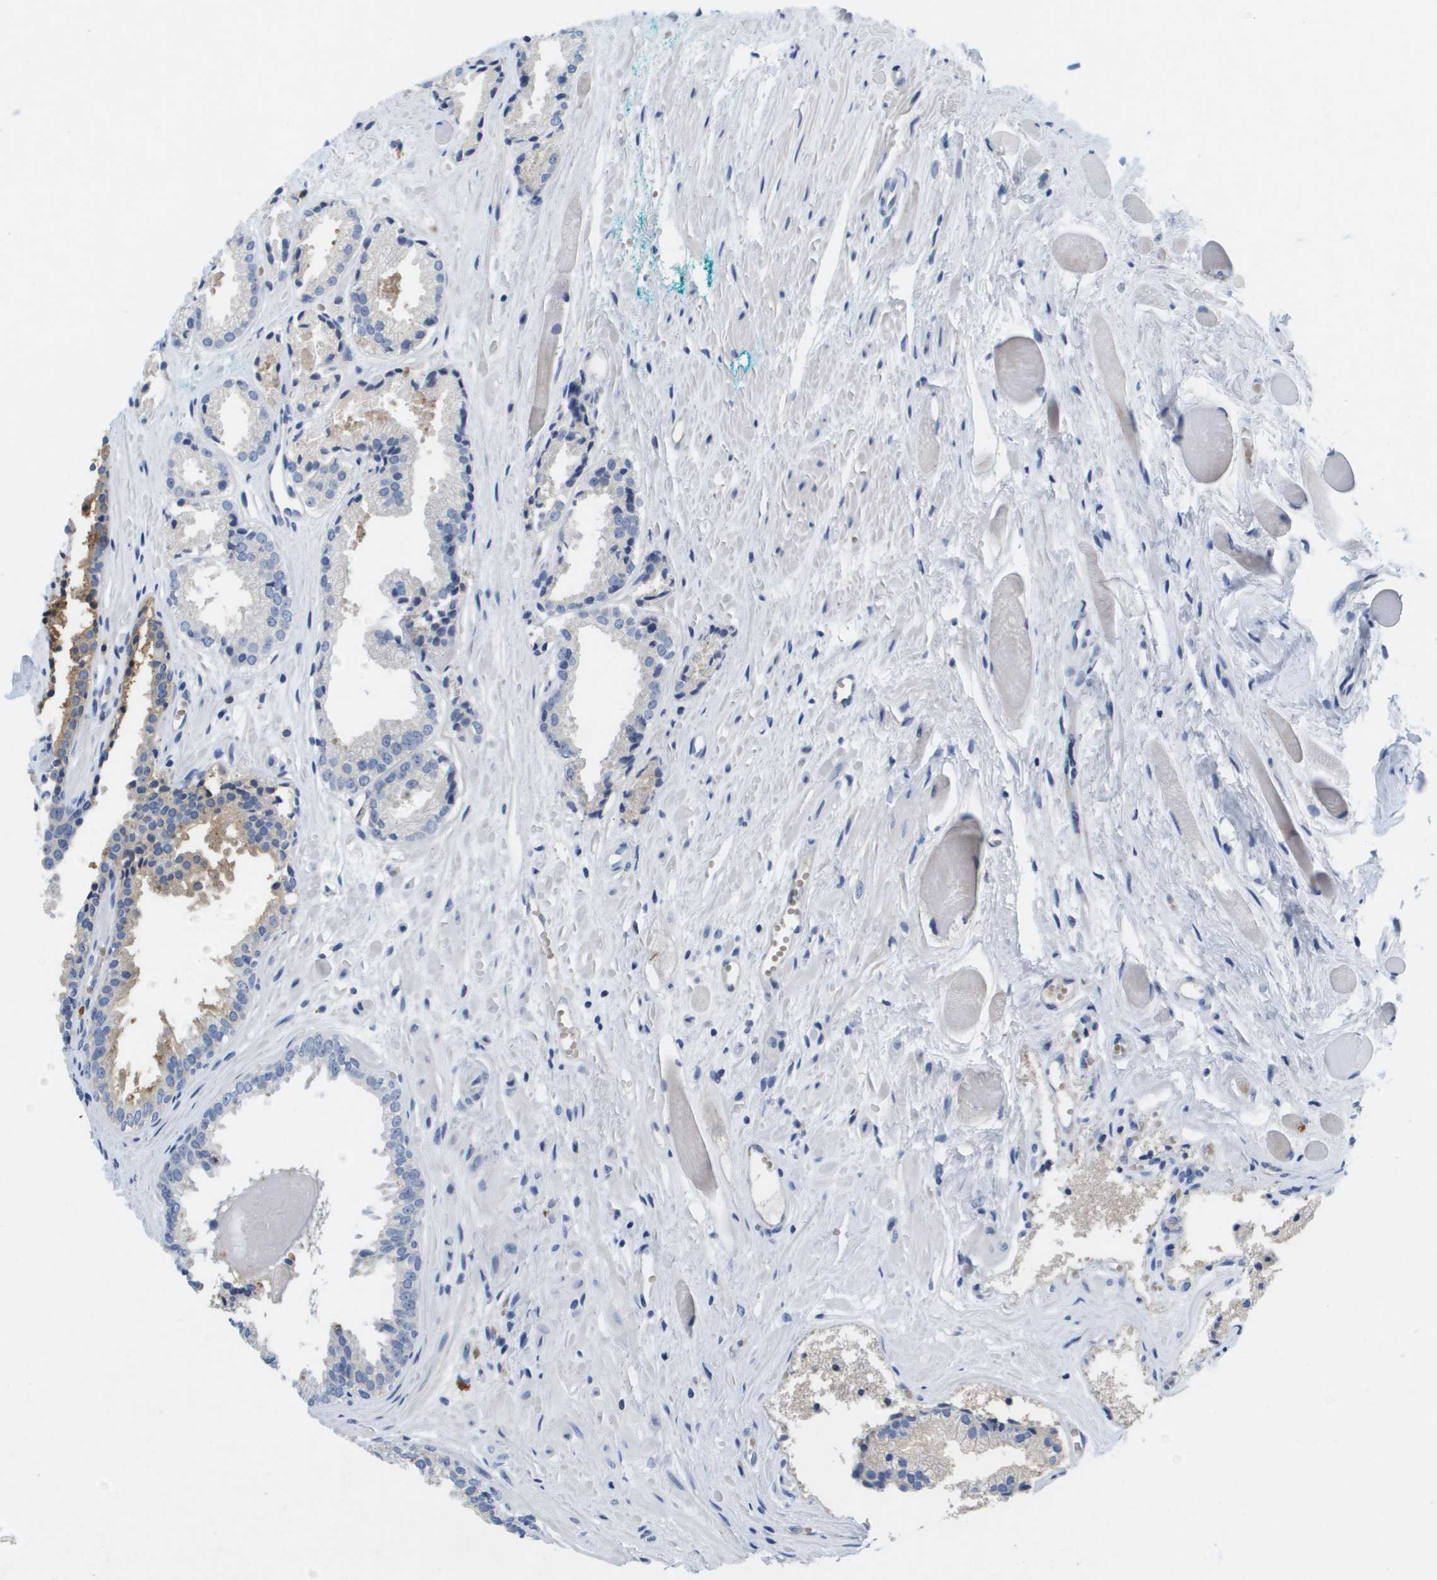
{"staining": {"intensity": "weak", "quantity": "<25%", "location": "cytoplasmic/membranous"}, "tissue": "prostate cancer", "cell_type": "Tumor cells", "image_type": "cancer", "snomed": [{"axis": "morphology", "description": "Adenocarcinoma, Low grade"}, {"axis": "topography", "description": "Prostate"}], "caption": "This is a histopathology image of immunohistochemistry (IHC) staining of adenocarcinoma (low-grade) (prostate), which shows no positivity in tumor cells. (Brightfield microscopy of DAB (3,3'-diaminobenzidine) immunohistochemistry at high magnification).", "gene": "LIPG", "patient": {"sex": "male", "age": 53}}